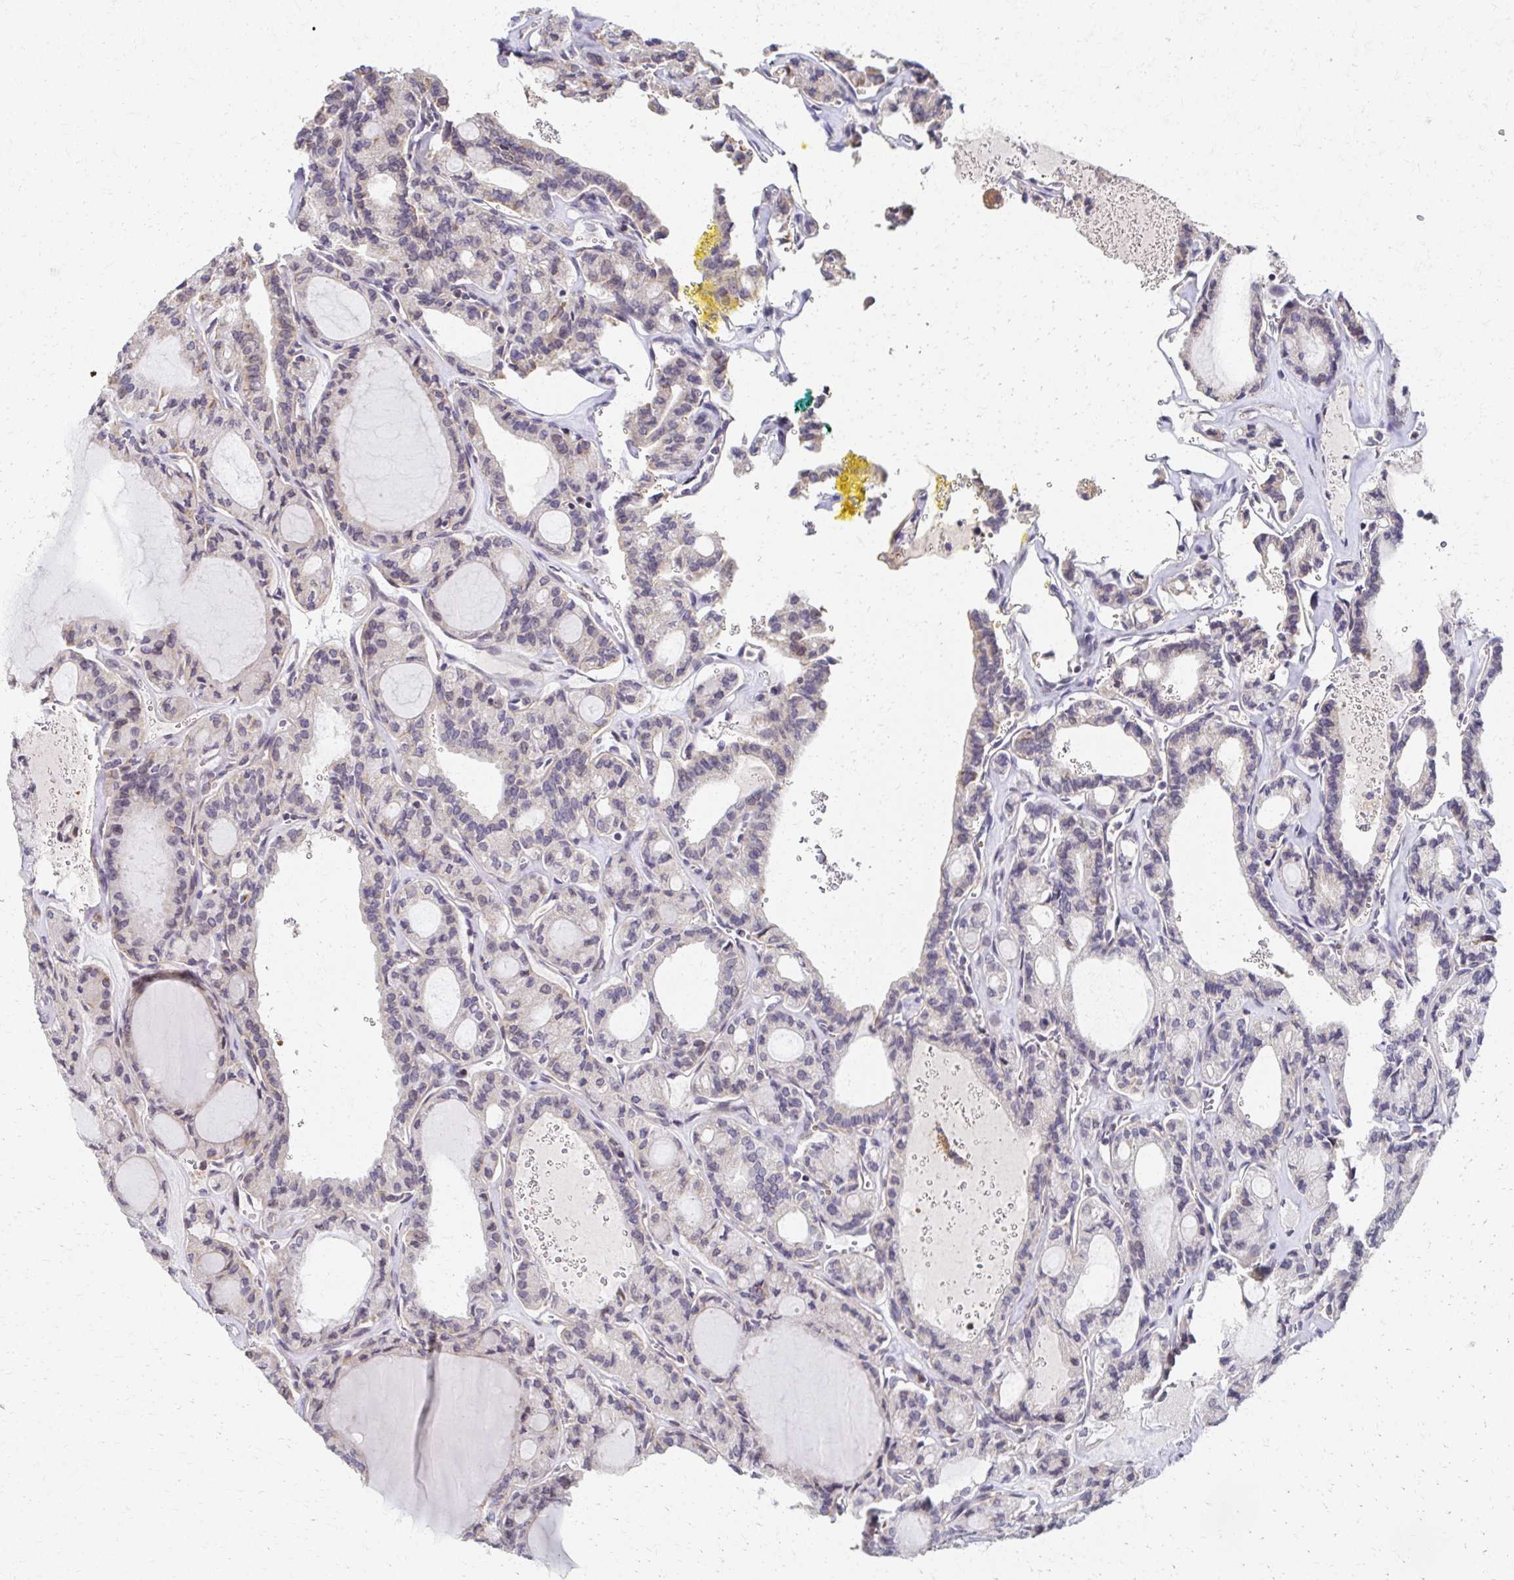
{"staining": {"intensity": "weak", "quantity": "25%-75%", "location": "cytoplasmic/membranous"}, "tissue": "thyroid cancer", "cell_type": "Tumor cells", "image_type": "cancer", "snomed": [{"axis": "morphology", "description": "Papillary adenocarcinoma, NOS"}, {"axis": "topography", "description": "Thyroid gland"}], "caption": "Protein staining of thyroid papillary adenocarcinoma tissue reveals weak cytoplasmic/membranous expression in approximately 25%-75% of tumor cells.", "gene": "EOLA2", "patient": {"sex": "male", "age": 87}}